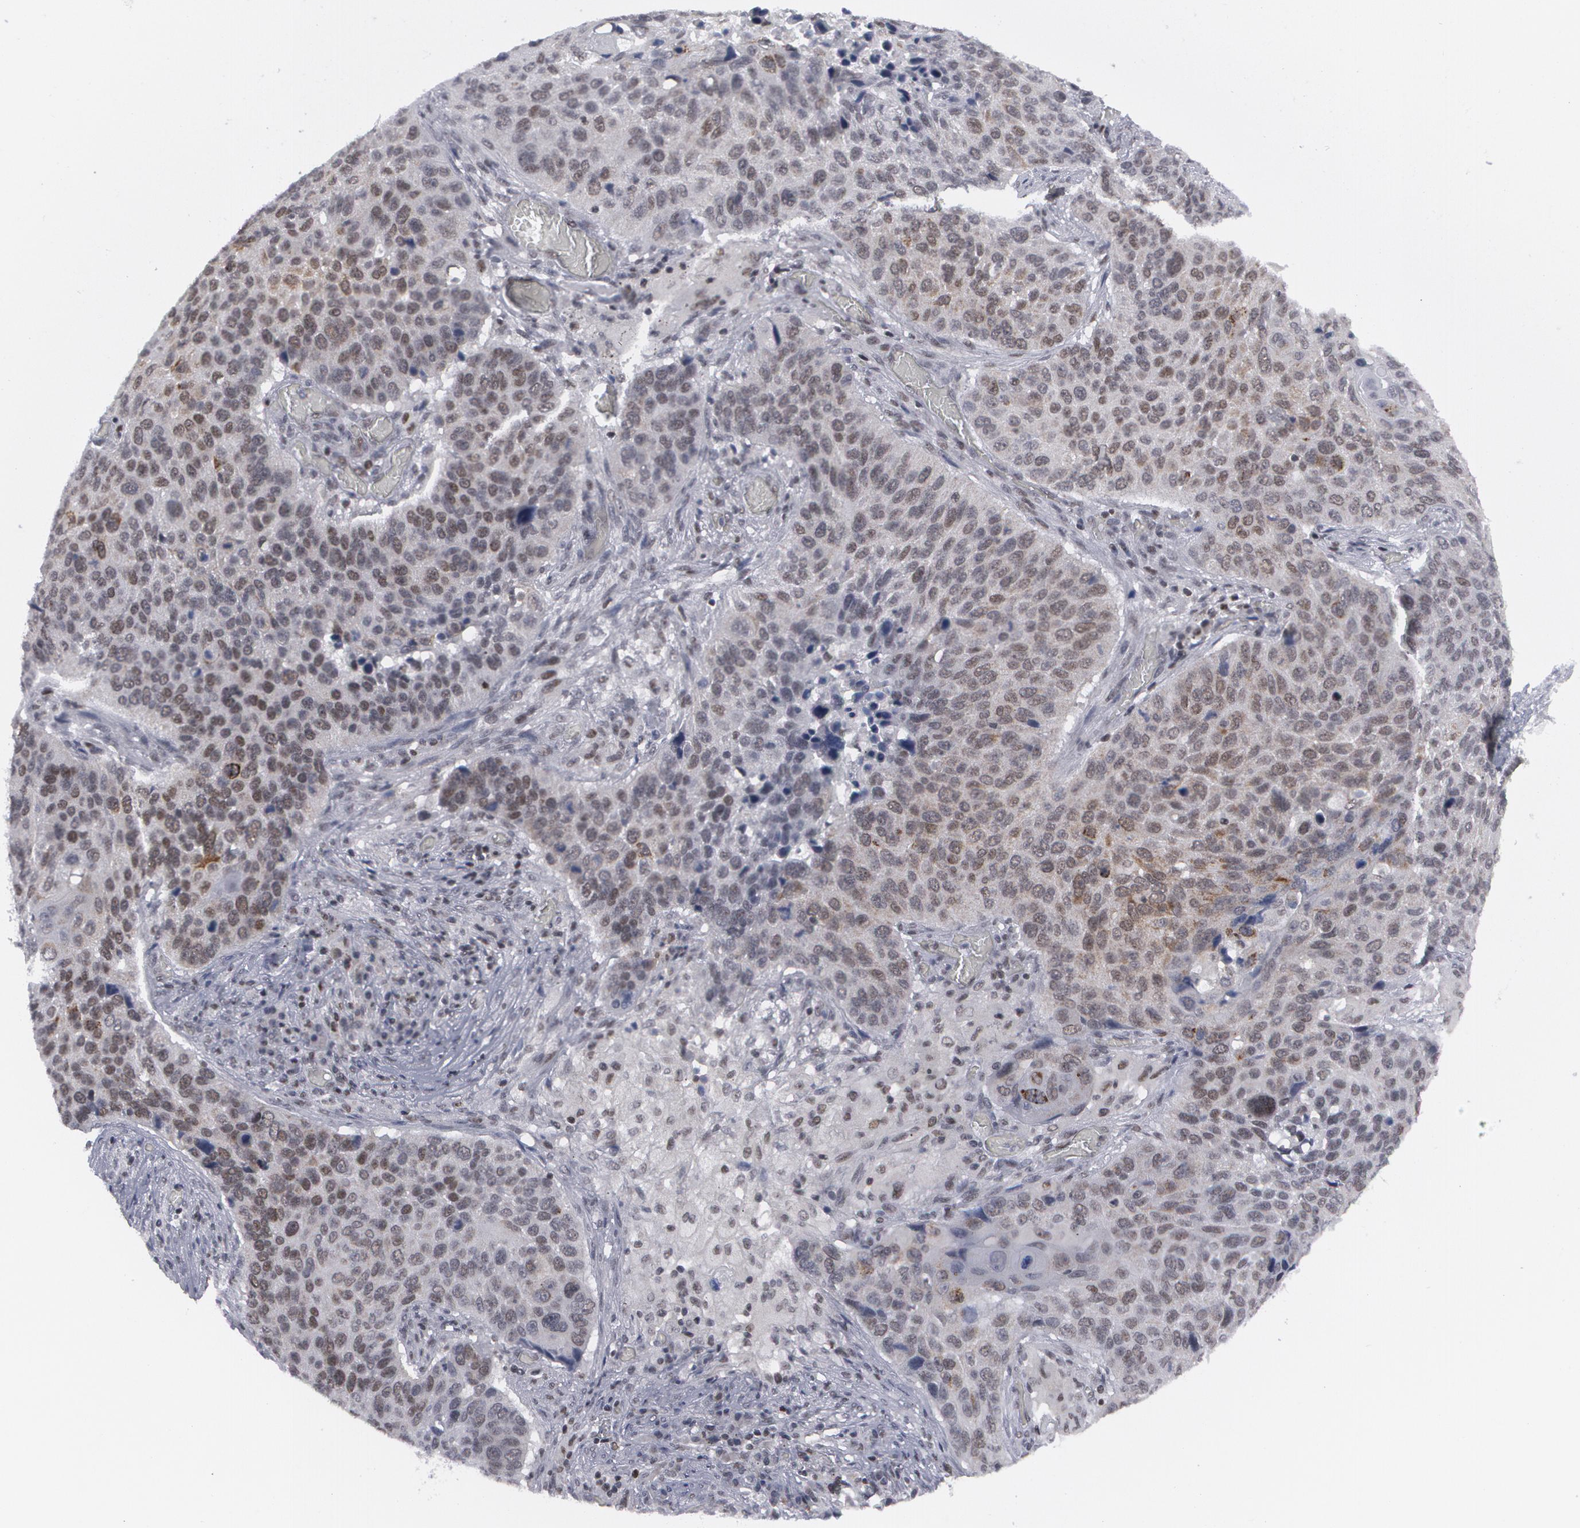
{"staining": {"intensity": "weak", "quantity": "25%-75%", "location": "cytoplasmic/membranous,nuclear"}, "tissue": "lung cancer", "cell_type": "Tumor cells", "image_type": "cancer", "snomed": [{"axis": "morphology", "description": "Squamous cell carcinoma, NOS"}, {"axis": "topography", "description": "Lung"}], "caption": "Lung squamous cell carcinoma stained with IHC reveals weak cytoplasmic/membranous and nuclear staining in about 25%-75% of tumor cells.", "gene": "MCL1", "patient": {"sex": "male", "age": 68}}